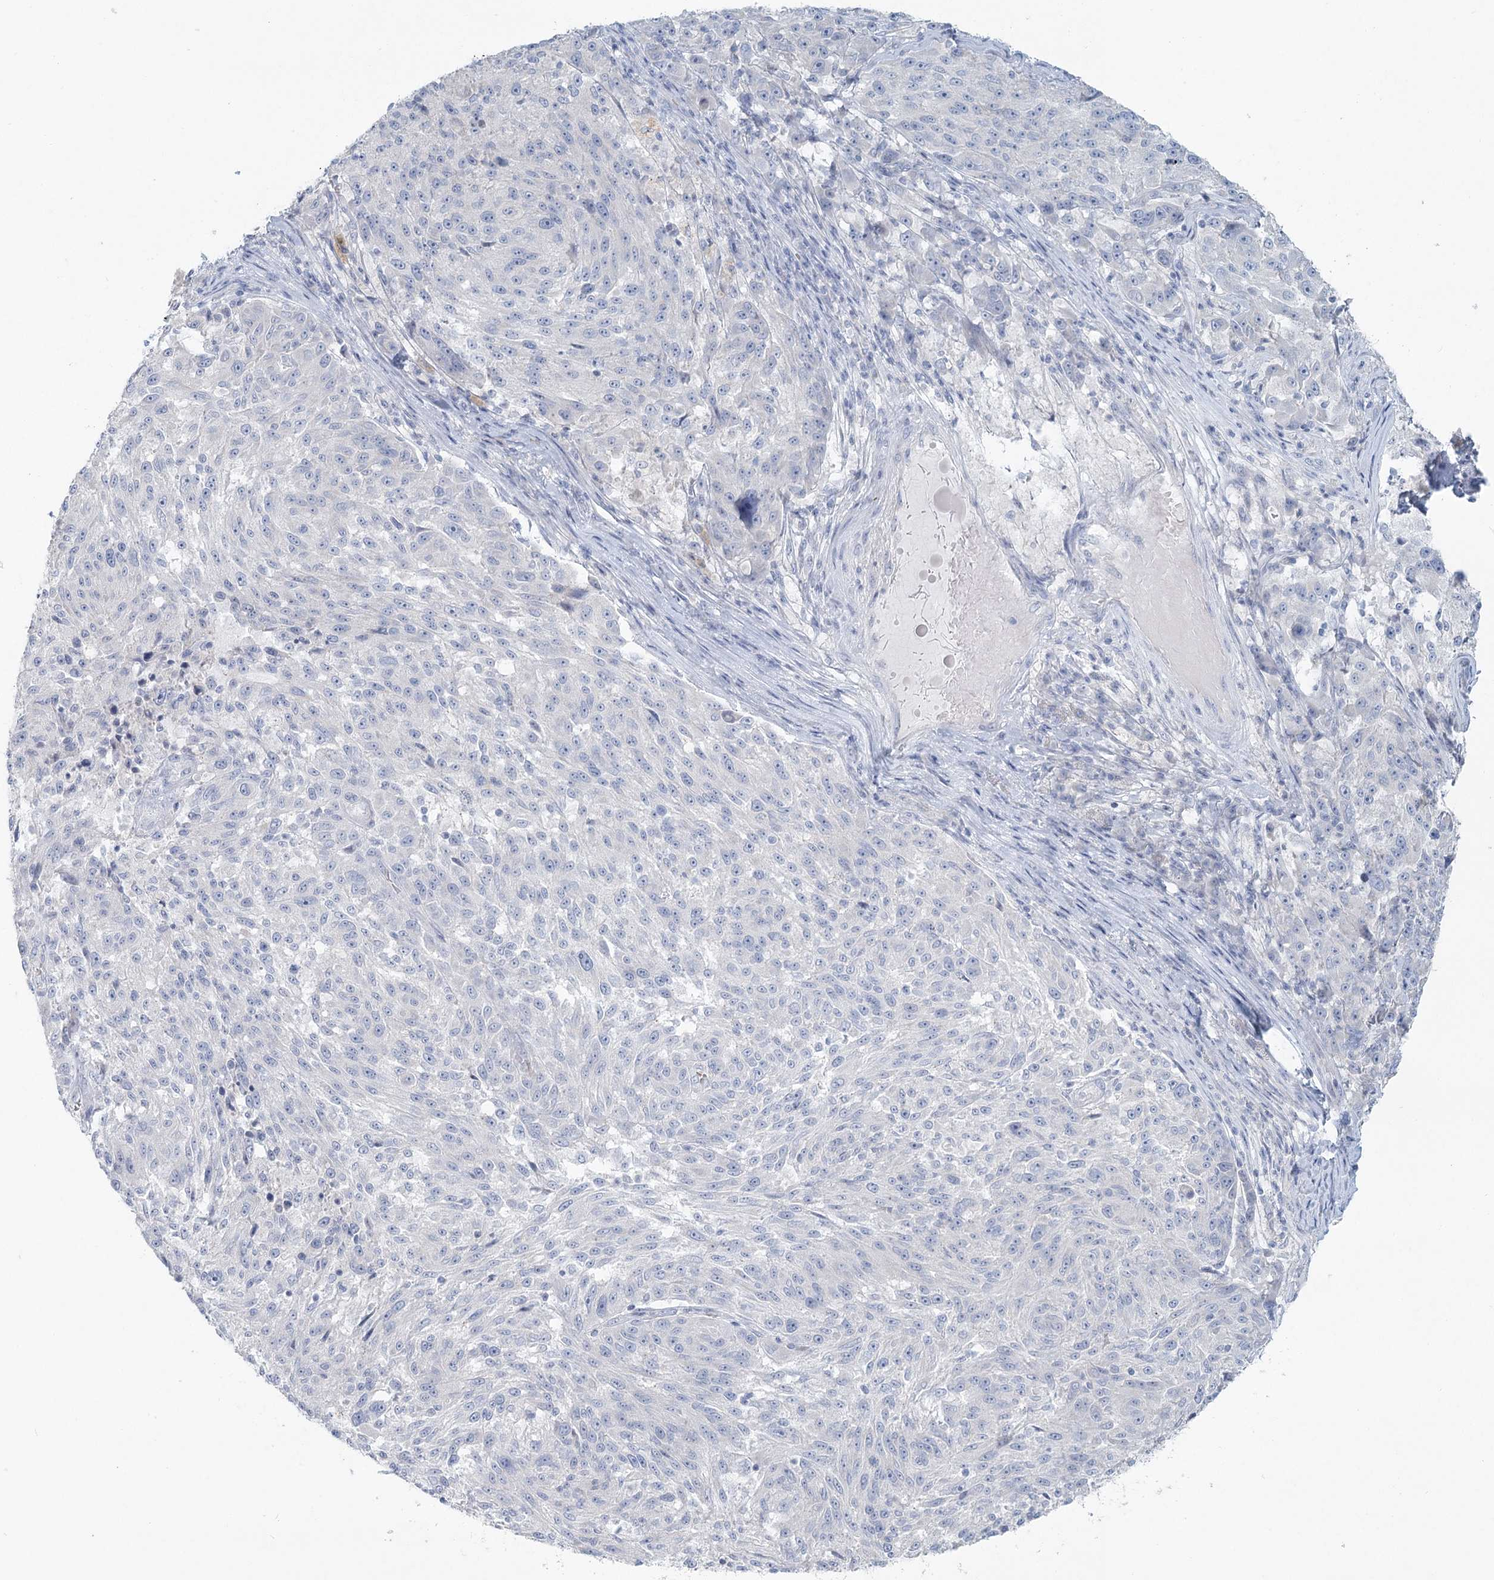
{"staining": {"intensity": "negative", "quantity": "none", "location": "none"}, "tissue": "melanoma", "cell_type": "Tumor cells", "image_type": "cancer", "snomed": [{"axis": "morphology", "description": "Malignant melanoma, NOS"}, {"axis": "topography", "description": "Skin"}], "caption": "An image of melanoma stained for a protein reveals no brown staining in tumor cells.", "gene": "LRP2BP", "patient": {"sex": "male", "age": 53}}